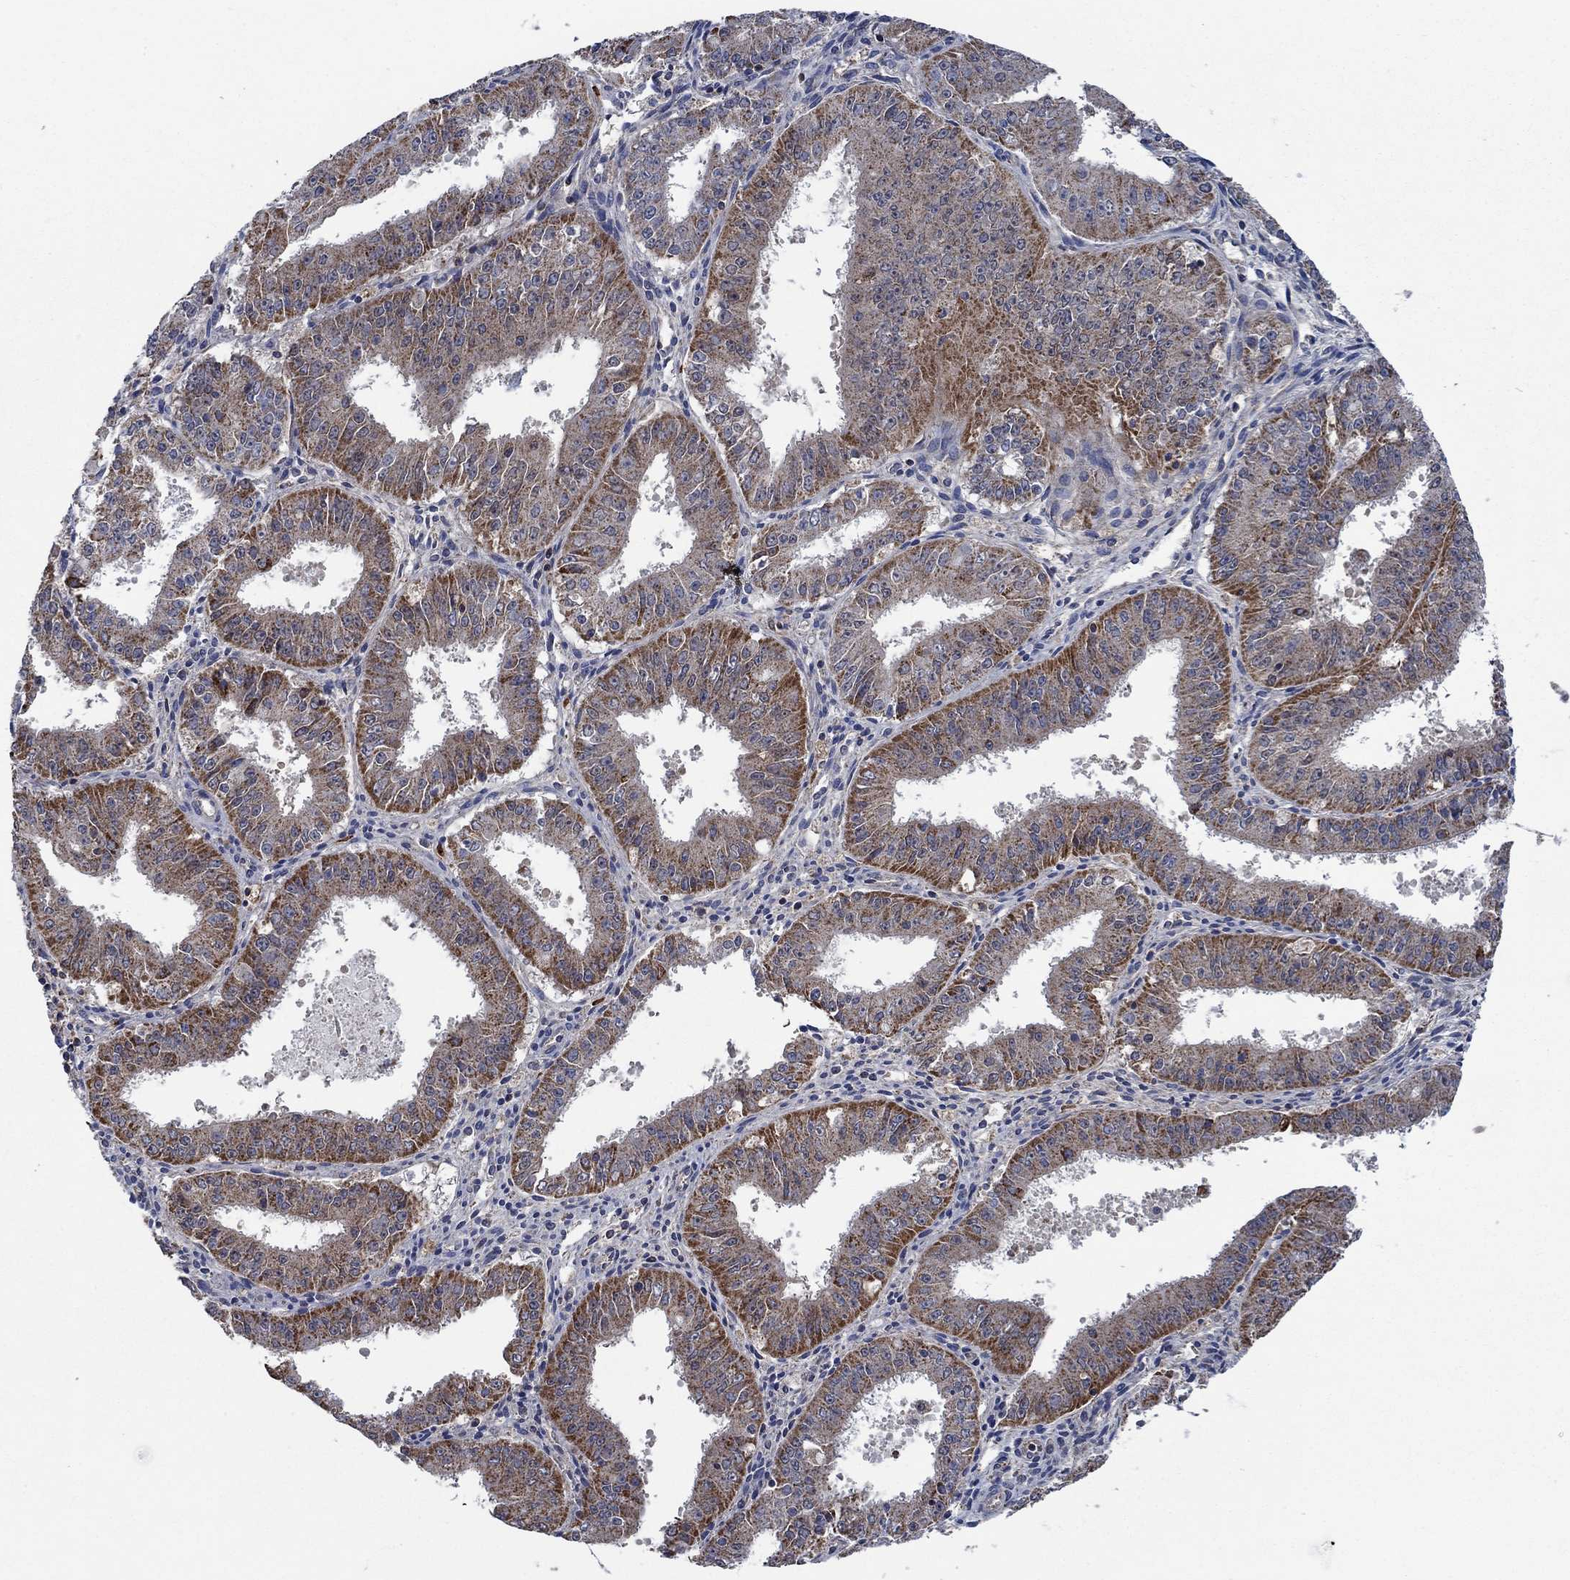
{"staining": {"intensity": "moderate", "quantity": ">75%", "location": "cytoplasmic/membranous"}, "tissue": "ovarian cancer", "cell_type": "Tumor cells", "image_type": "cancer", "snomed": [{"axis": "morphology", "description": "Carcinoma, endometroid"}, {"axis": "topography", "description": "Ovary"}], "caption": "DAB immunohistochemical staining of ovarian endometroid carcinoma demonstrates moderate cytoplasmic/membranous protein expression in approximately >75% of tumor cells.", "gene": "STXBP6", "patient": {"sex": "female", "age": 42}}